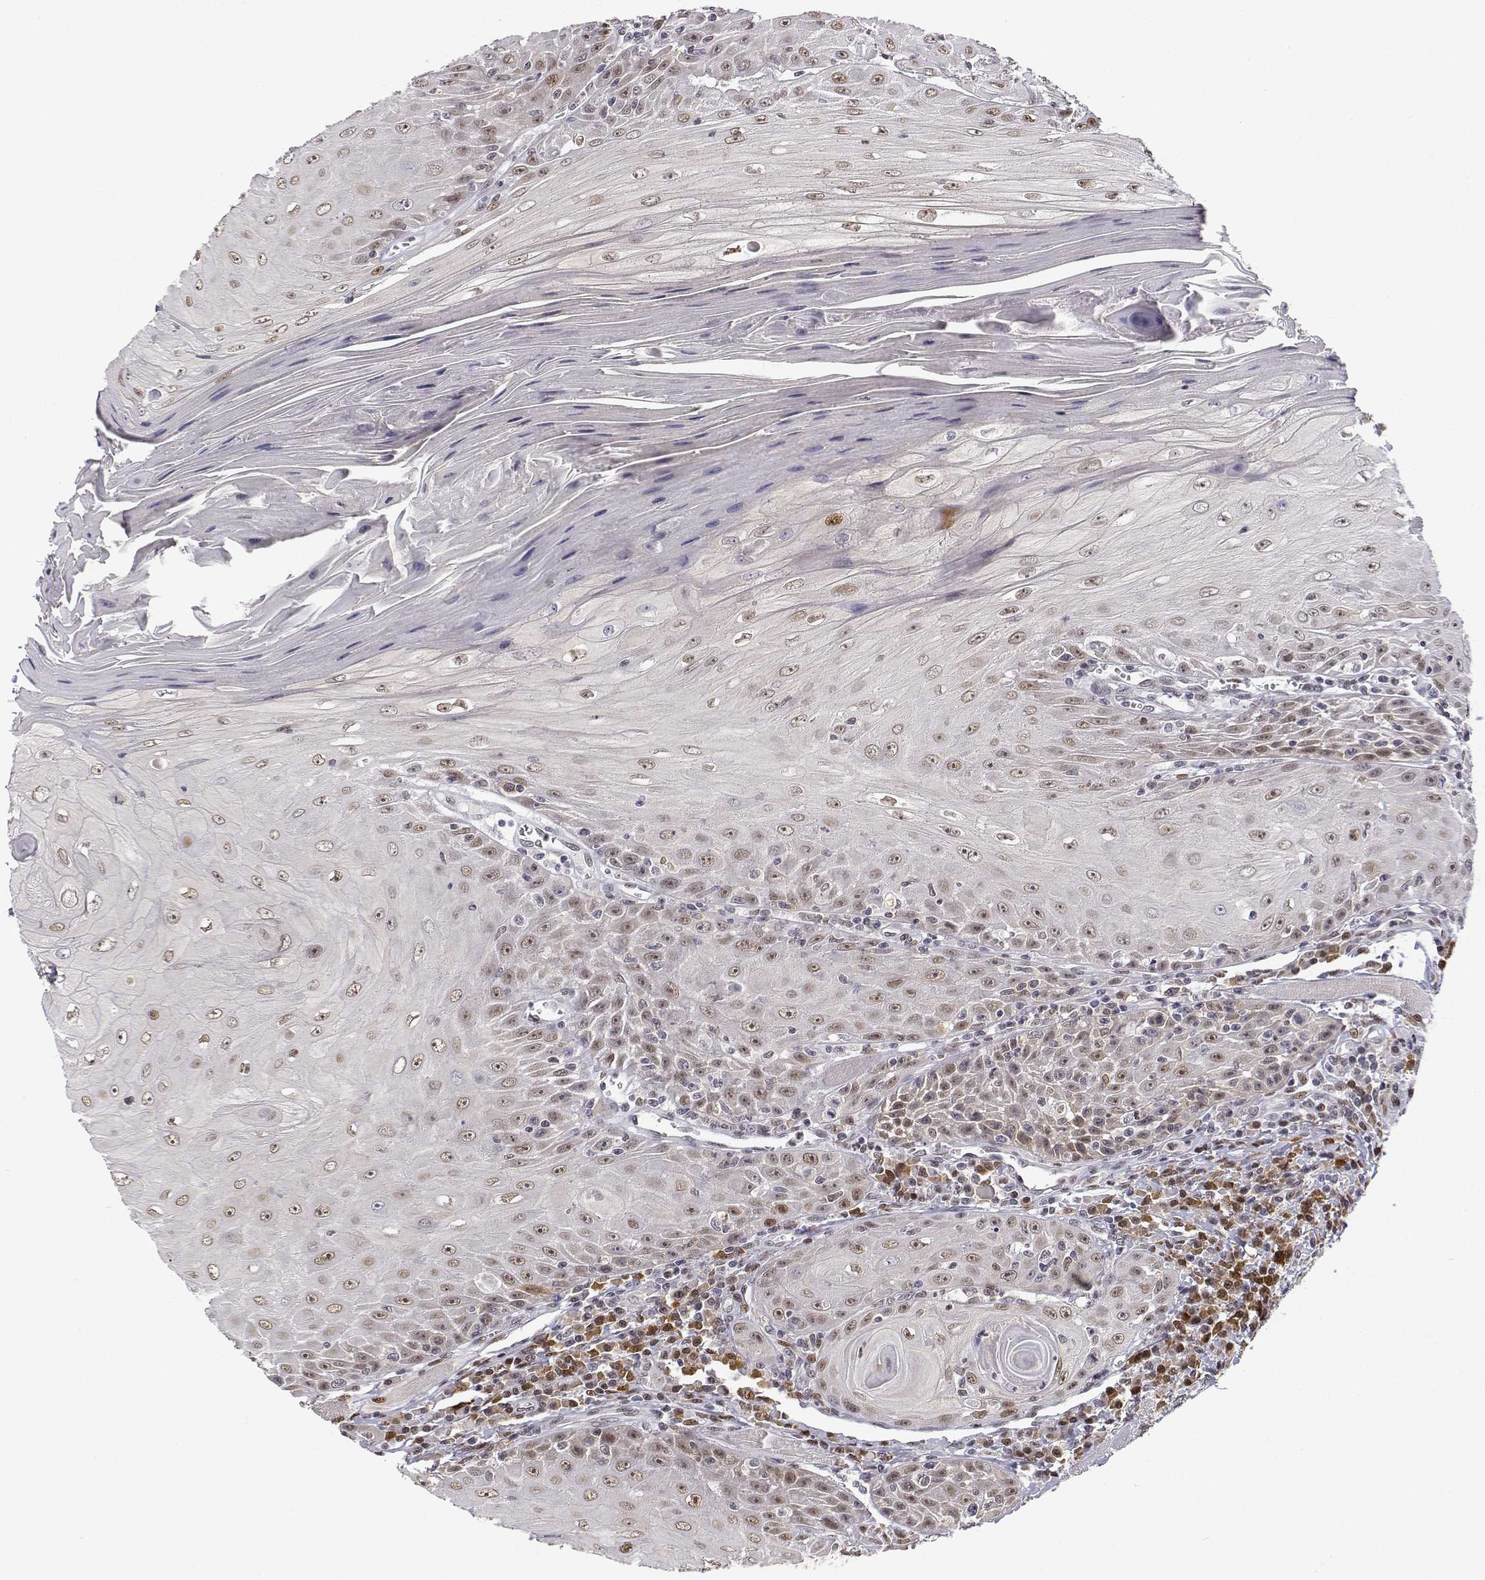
{"staining": {"intensity": "weak", "quantity": ">75%", "location": "nuclear"}, "tissue": "head and neck cancer", "cell_type": "Tumor cells", "image_type": "cancer", "snomed": [{"axis": "morphology", "description": "Squamous cell carcinoma, NOS"}, {"axis": "topography", "description": "Head-Neck"}], "caption": "A brown stain highlights weak nuclear staining of a protein in human head and neck cancer tumor cells.", "gene": "PHGDH", "patient": {"sex": "male", "age": 52}}